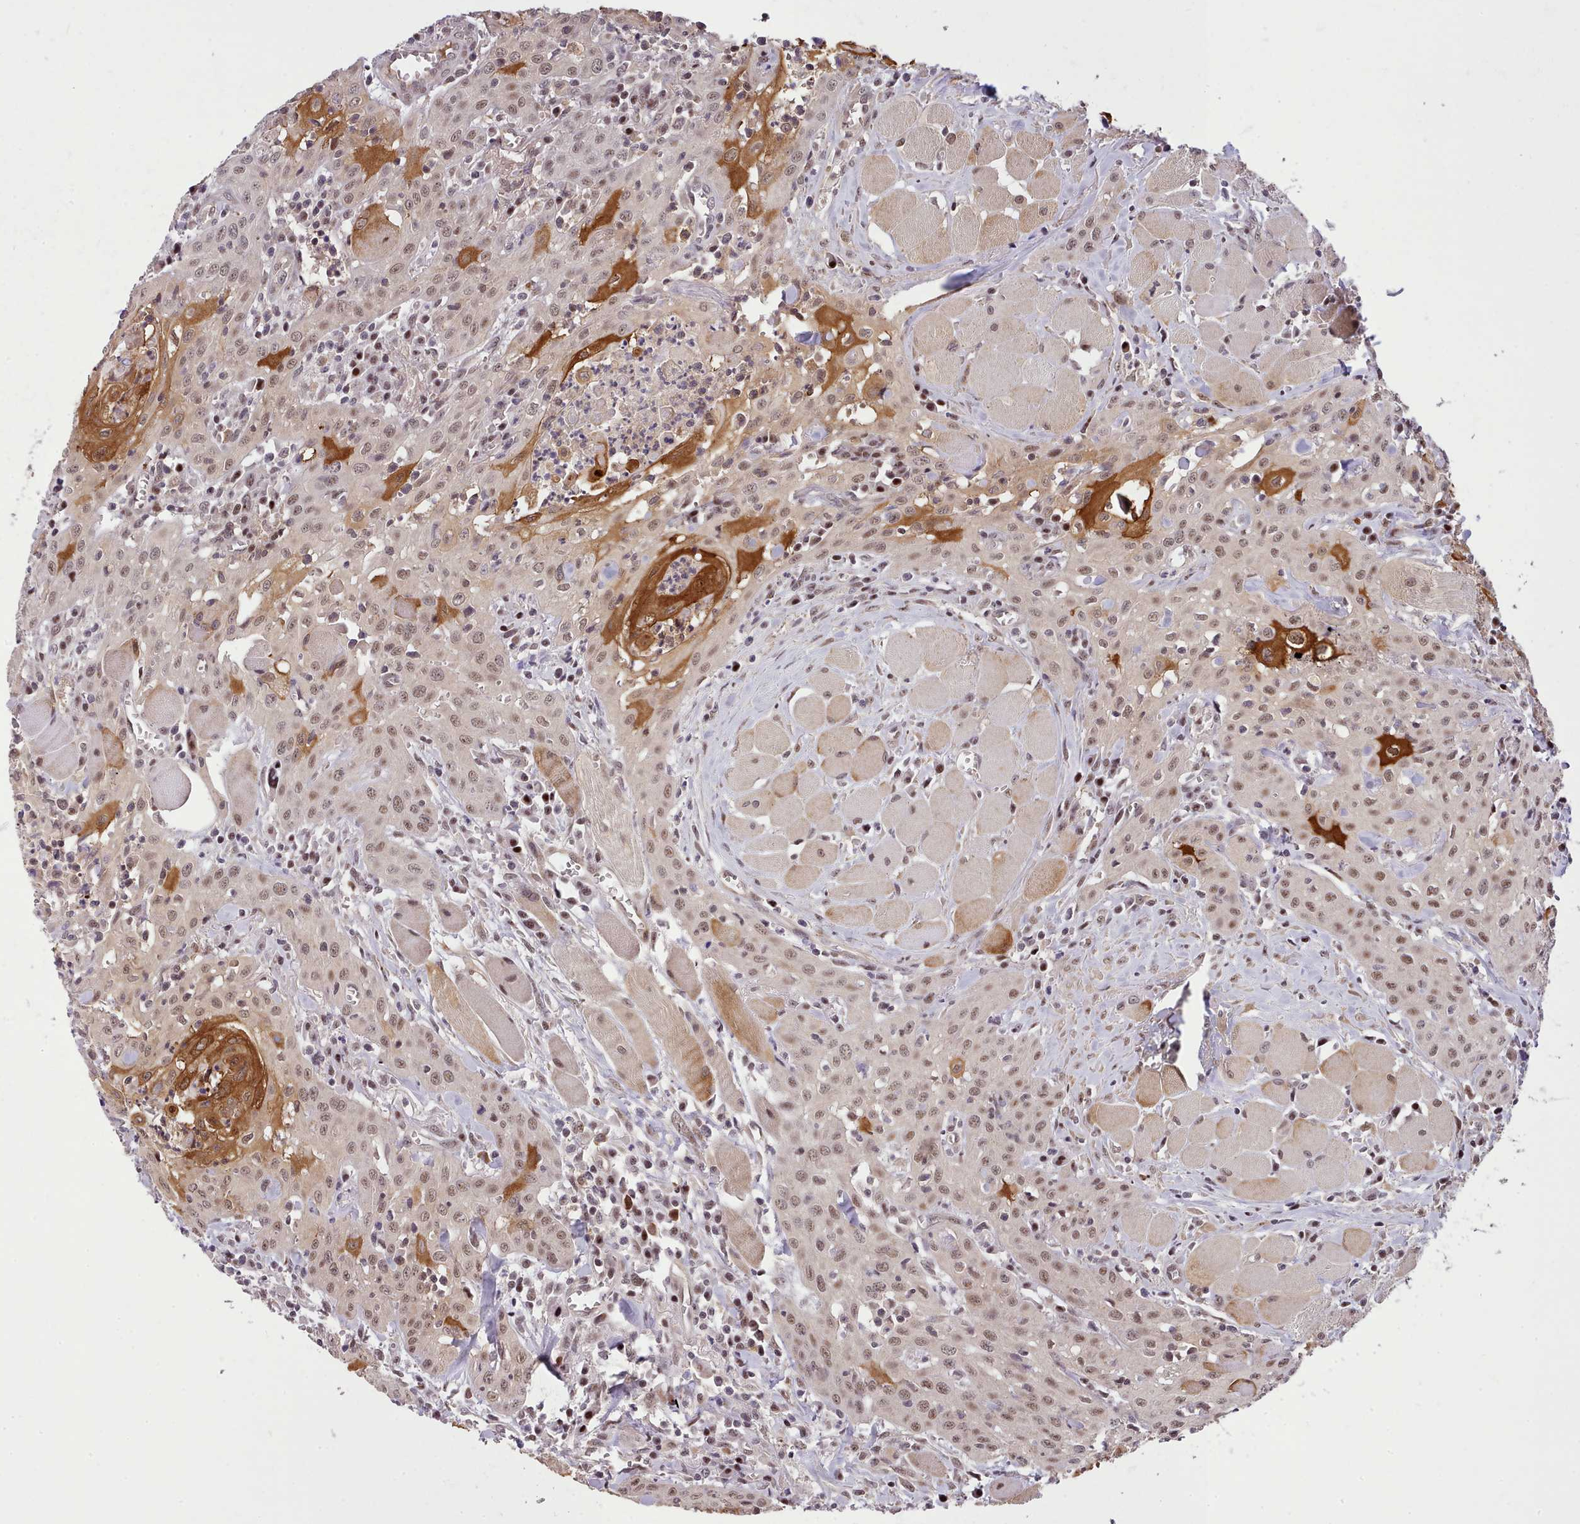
{"staining": {"intensity": "moderate", "quantity": ">75%", "location": "cytoplasmic/membranous,nuclear"}, "tissue": "head and neck cancer", "cell_type": "Tumor cells", "image_type": "cancer", "snomed": [{"axis": "morphology", "description": "Squamous cell carcinoma, NOS"}, {"axis": "topography", "description": "Oral tissue"}, {"axis": "topography", "description": "Head-Neck"}], "caption": "Immunohistochemical staining of human head and neck squamous cell carcinoma shows moderate cytoplasmic/membranous and nuclear protein positivity in about >75% of tumor cells. The staining is performed using DAB brown chromogen to label protein expression. The nuclei are counter-stained blue using hematoxylin.", "gene": "HOXB7", "patient": {"sex": "female", "age": 70}}